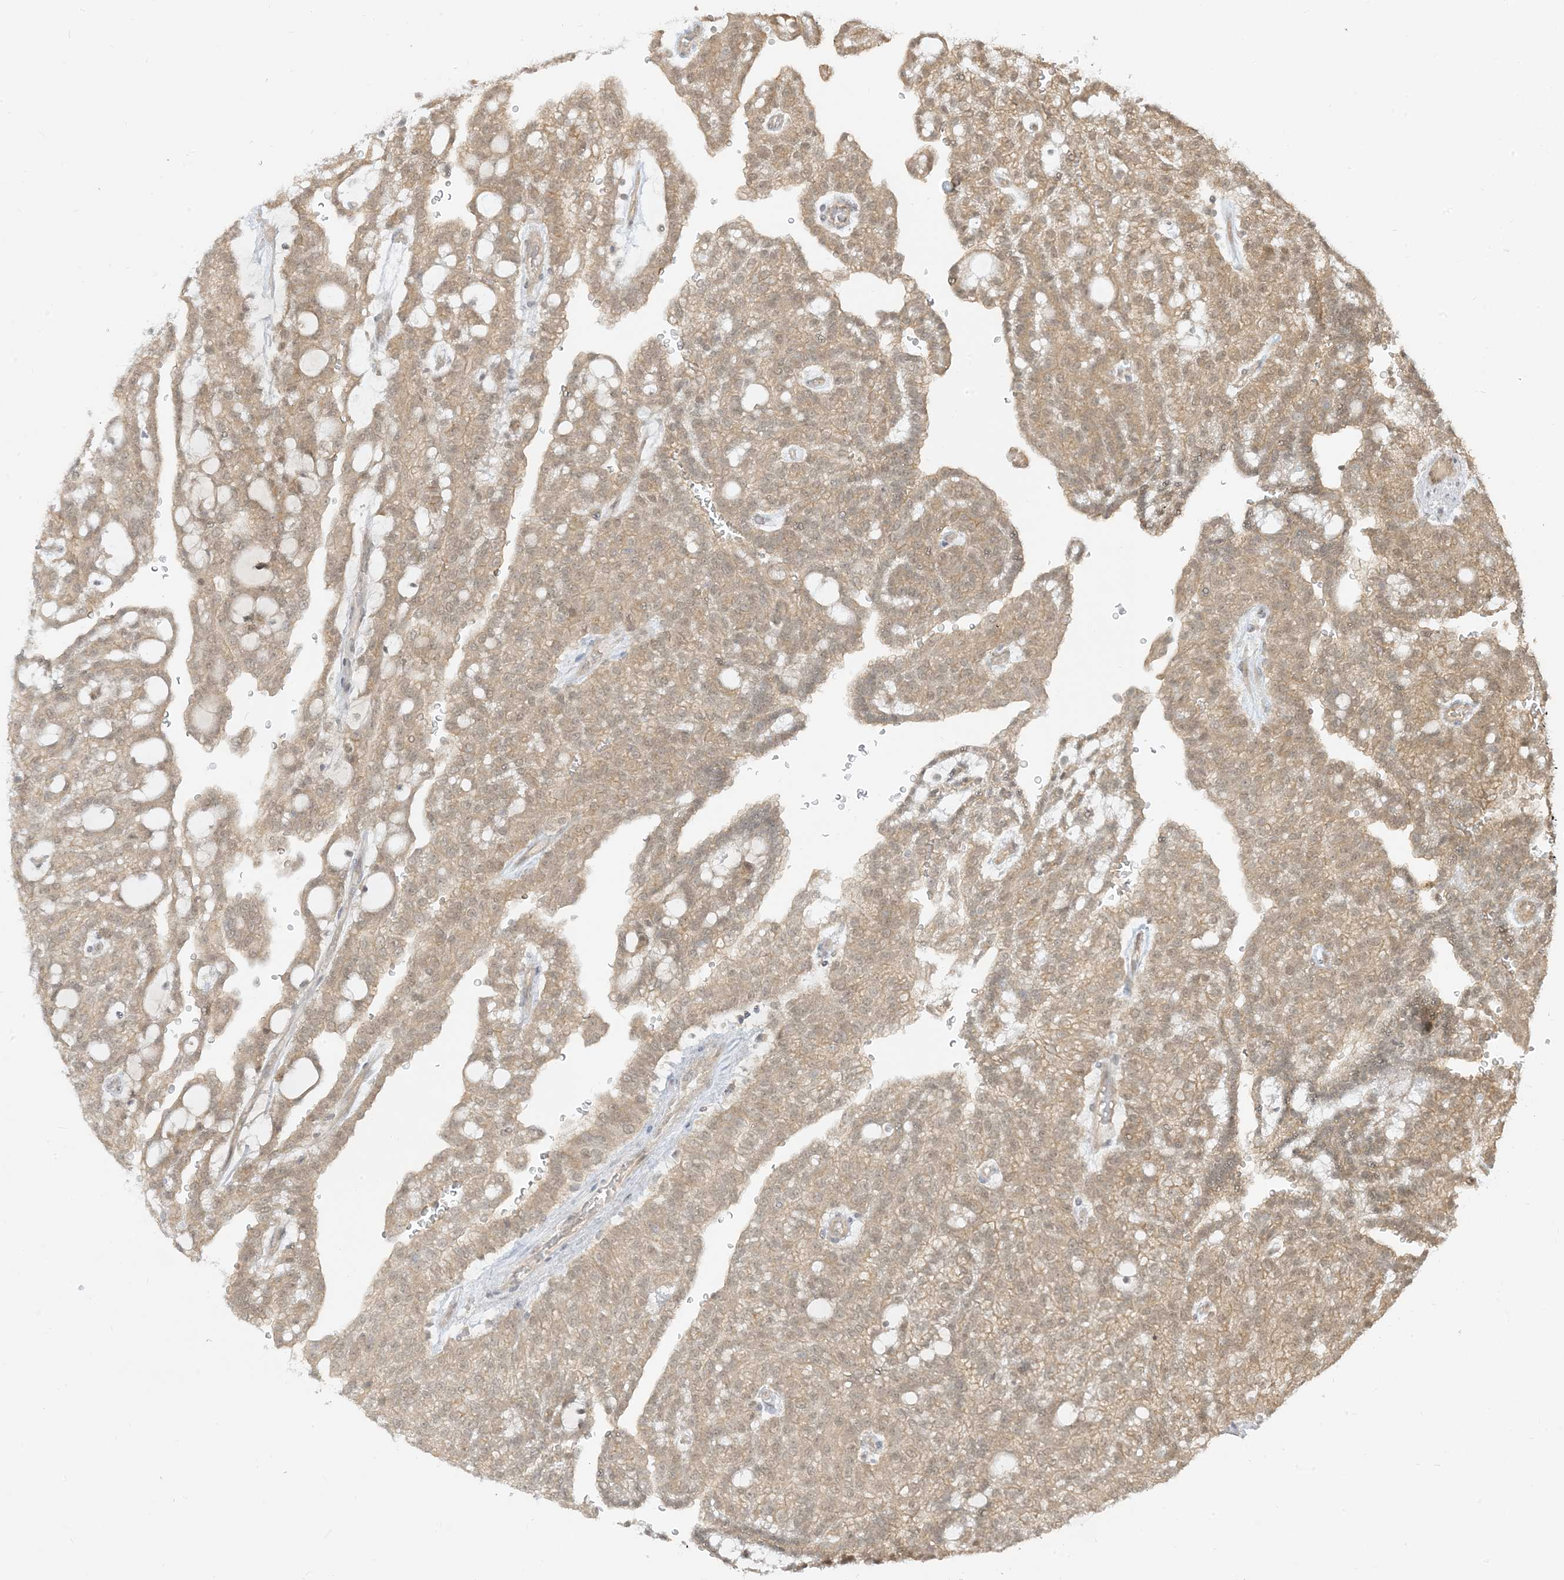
{"staining": {"intensity": "weak", "quantity": ">75%", "location": "cytoplasmic/membranous"}, "tissue": "renal cancer", "cell_type": "Tumor cells", "image_type": "cancer", "snomed": [{"axis": "morphology", "description": "Adenocarcinoma, NOS"}, {"axis": "topography", "description": "Kidney"}], "caption": "Renal adenocarcinoma stained with DAB IHC demonstrates low levels of weak cytoplasmic/membranous positivity in about >75% of tumor cells.", "gene": "TBCC", "patient": {"sex": "male", "age": 63}}